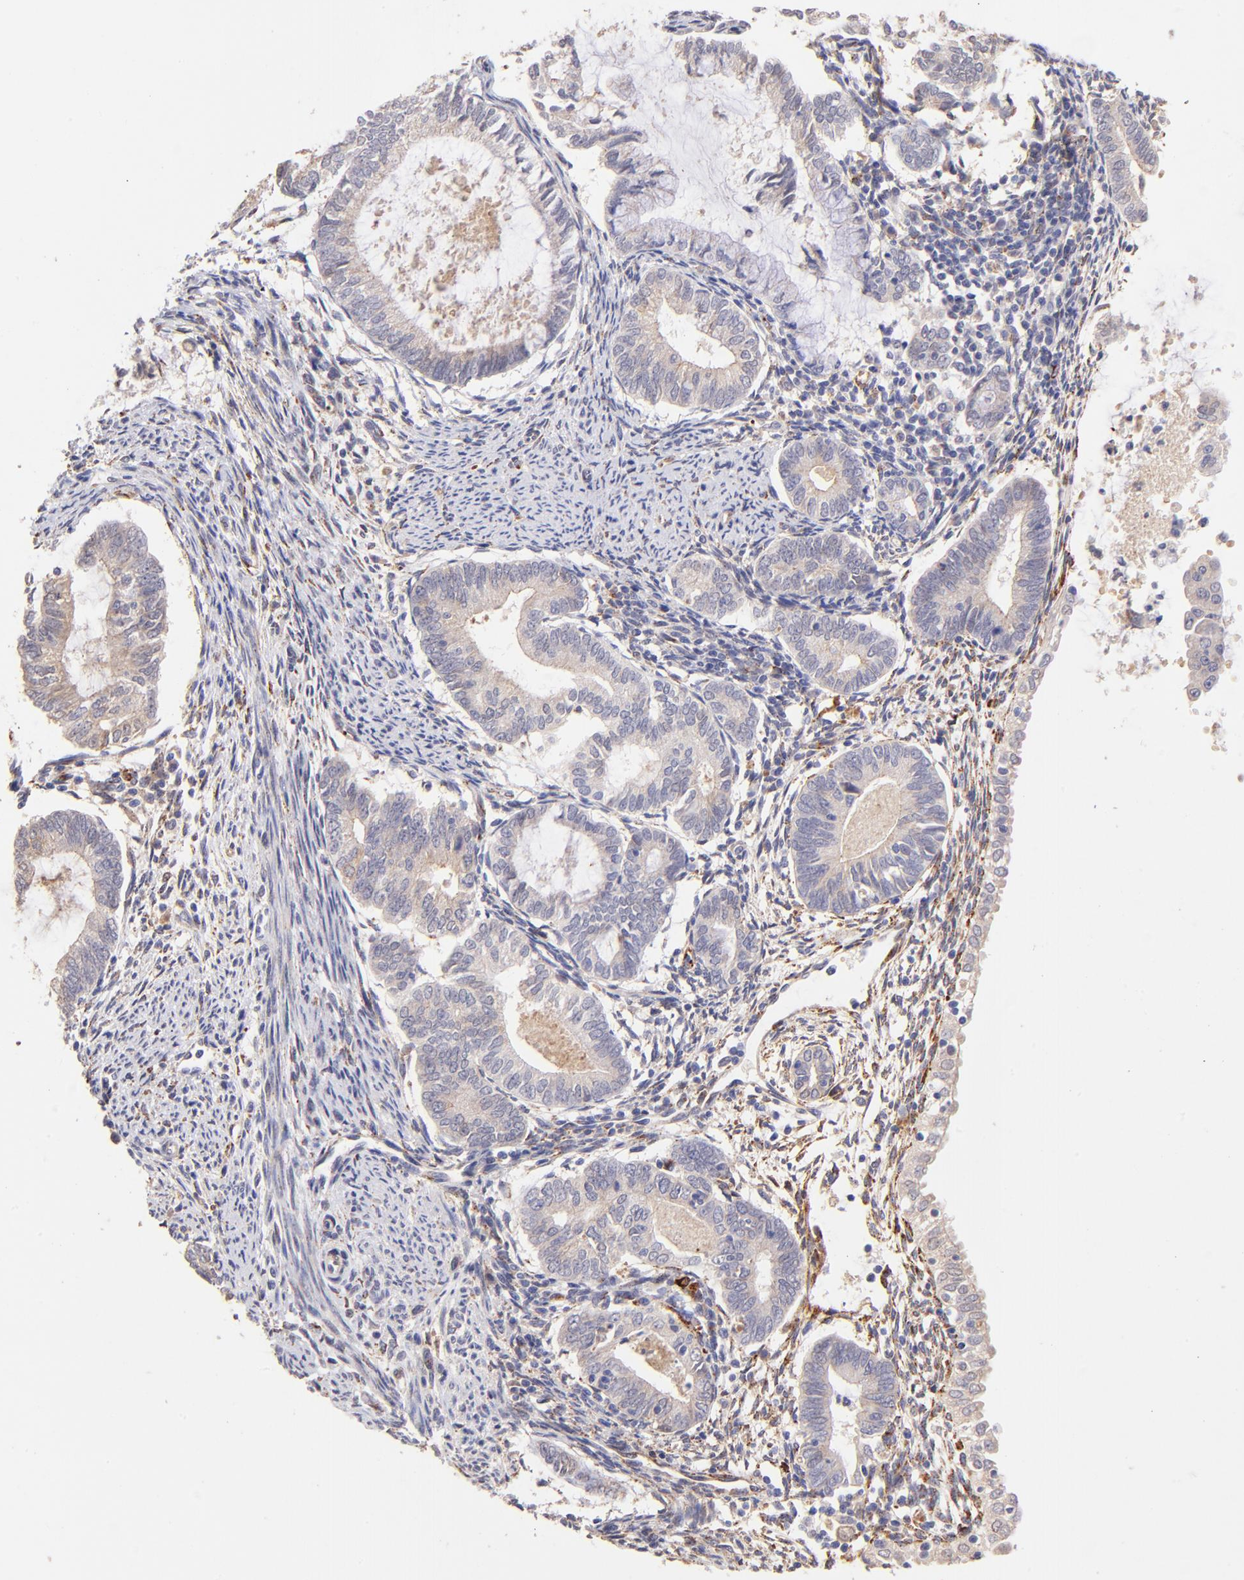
{"staining": {"intensity": "weak", "quantity": "<25%", "location": "cytoplasmic/membranous"}, "tissue": "endometrial cancer", "cell_type": "Tumor cells", "image_type": "cancer", "snomed": [{"axis": "morphology", "description": "Adenocarcinoma, NOS"}, {"axis": "topography", "description": "Endometrium"}], "caption": "An image of human endometrial cancer is negative for staining in tumor cells.", "gene": "SPARC", "patient": {"sex": "female", "age": 63}}